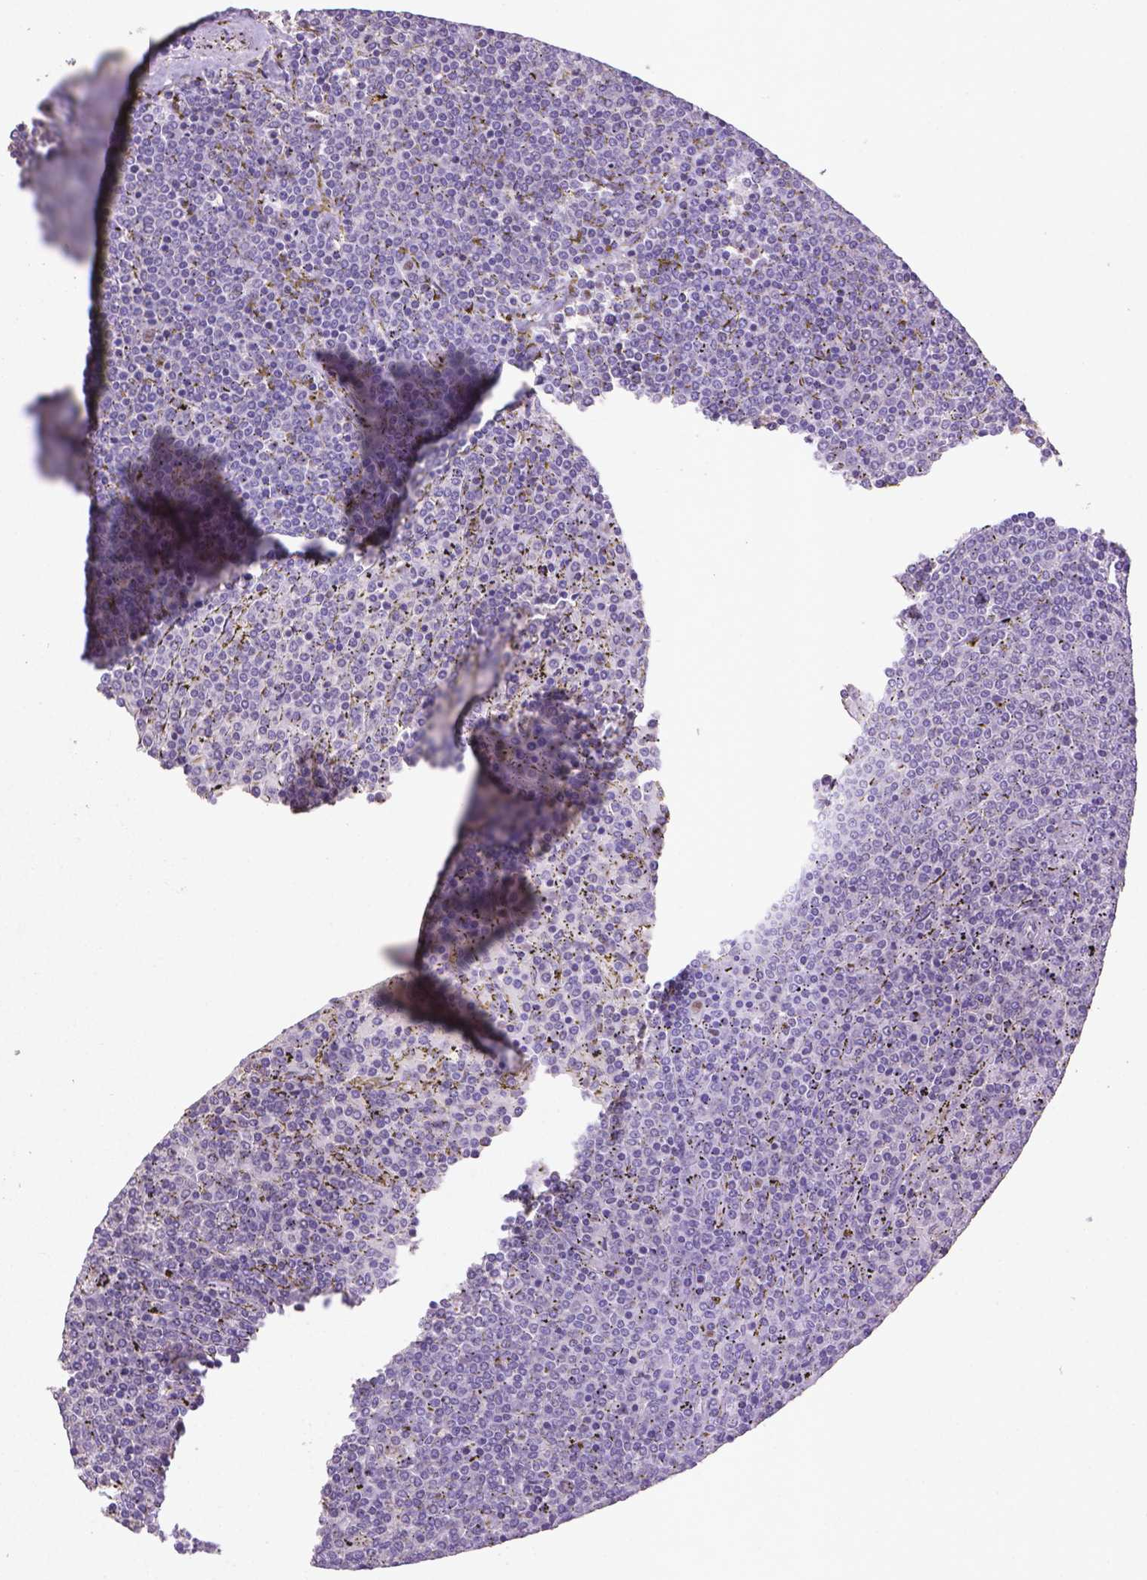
{"staining": {"intensity": "negative", "quantity": "none", "location": "none"}, "tissue": "lymphoma", "cell_type": "Tumor cells", "image_type": "cancer", "snomed": [{"axis": "morphology", "description": "Malignant lymphoma, non-Hodgkin's type, Low grade"}, {"axis": "topography", "description": "Spleen"}], "caption": "Histopathology image shows no protein positivity in tumor cells of malignant lymphoma, non-Hodgkin's type (low-grade) tissue.", "gene": "CDKN1A", "patient": {"sex": "female", "age": 77}}